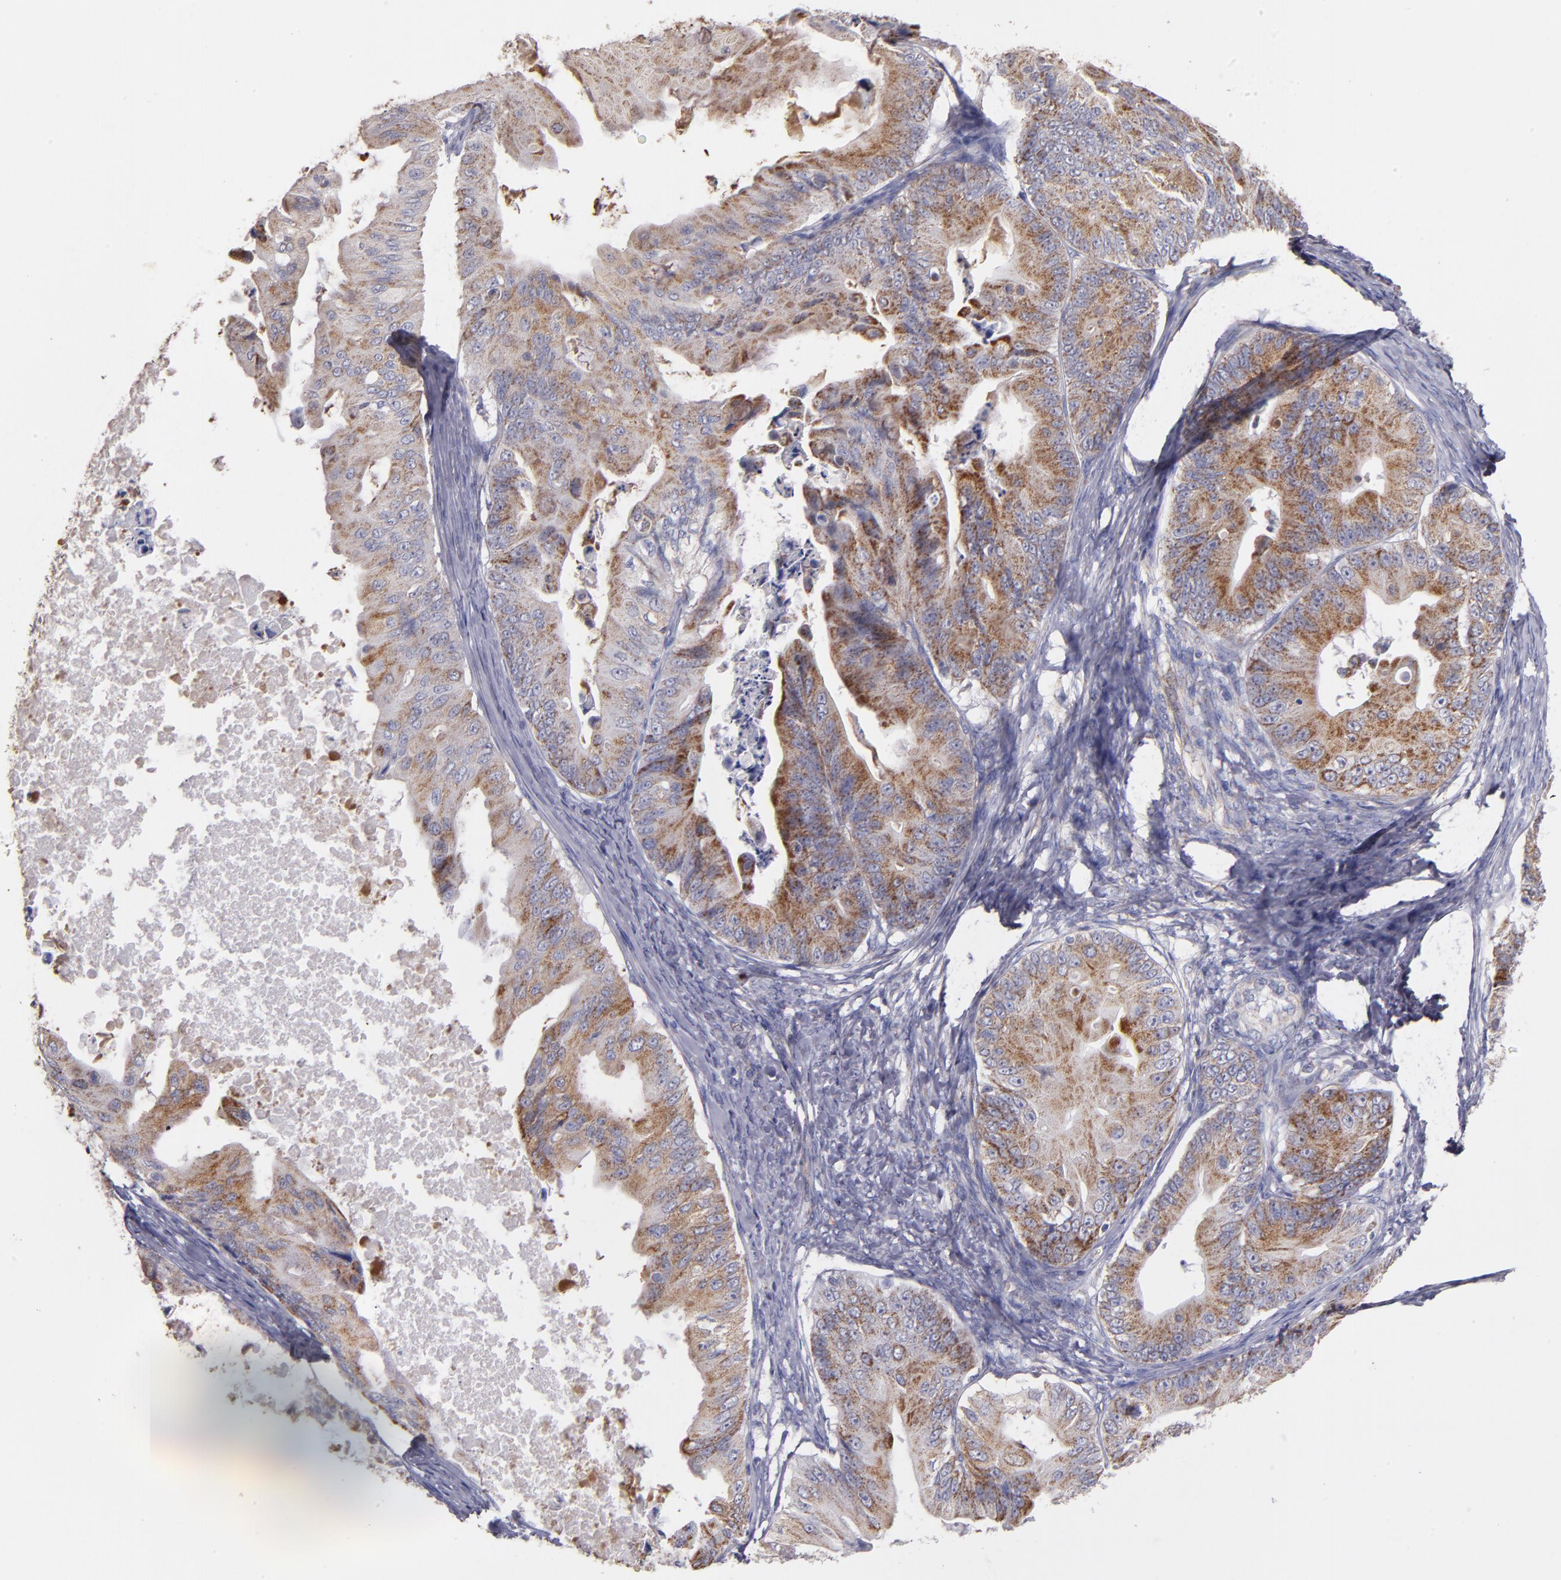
{"staining": {"intensity": "moderate", "quantity": ">75%", "location": "cytoplasmic/membranous"}, "tissue": "ovarian cancer", "cell_type": "Tumor cells", "image_type": "cancer", "snomed": [{"axis": "morphology", "description": "Cystadenocarcinoma, mucinous, NOS"}, {"axis": "topography", "description": "Ovary"}], "caption": "This image demonstrates mucinous cystadenocarcinoma (ovarian) stained with IHC to label a protein in brown. The cytoplasmic/membranous of tumor cells show moderate positivity for the protein. Nuclei are counter-stained blue.", "gene": "CLTA", "patient": {"sex": "female", "age": 37}}